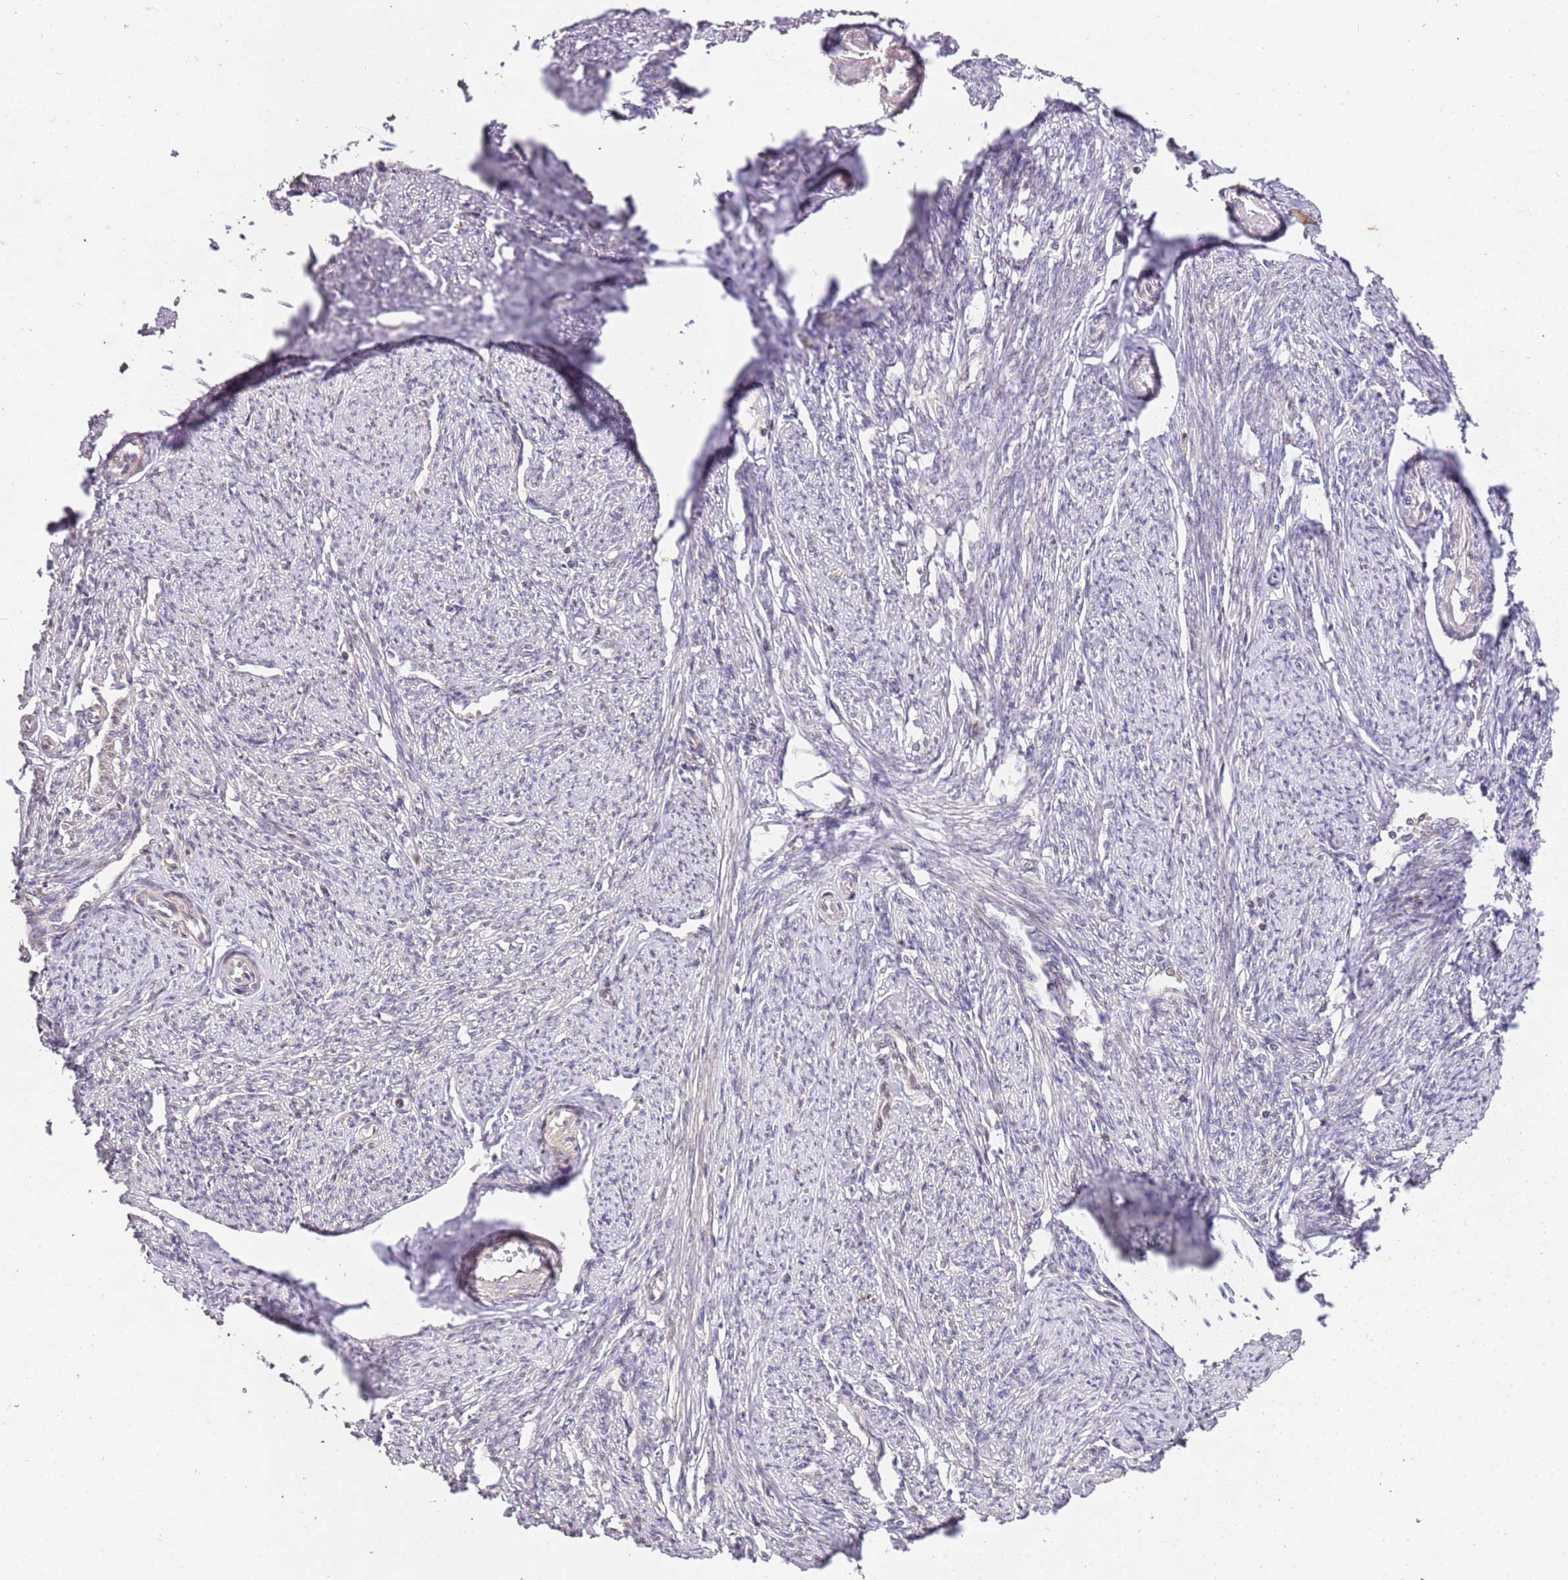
{"staining": {"intensity": "moderate", "quantity": "25%-75%", "location": "cytoplasmic/membranous"}, "tissue": "smooth muscle", "cell_type": "Smooth muscle cells", "image_type": "normal", "snomed": [{"axis": "morphology", "description": "Normal tissue, NOS"}, {"axis": "topography", "description": "Smooth muscle"}, {"axis": "topography", "description": "Uterus"}], "caption": "A medium amount of moderate cytoplasmic/membranous expression is appreciated in about 25%-75% of smooth muscle cells in benign smooth muscle. The staining was performed using DAB (3,3'-diaminobenzidine), with brown indicating positive protein expression. Nuclei are stained blue with hematoxylin.", "gene": "SLC16A4", "patient": {"sex": "female", "age": 59}}